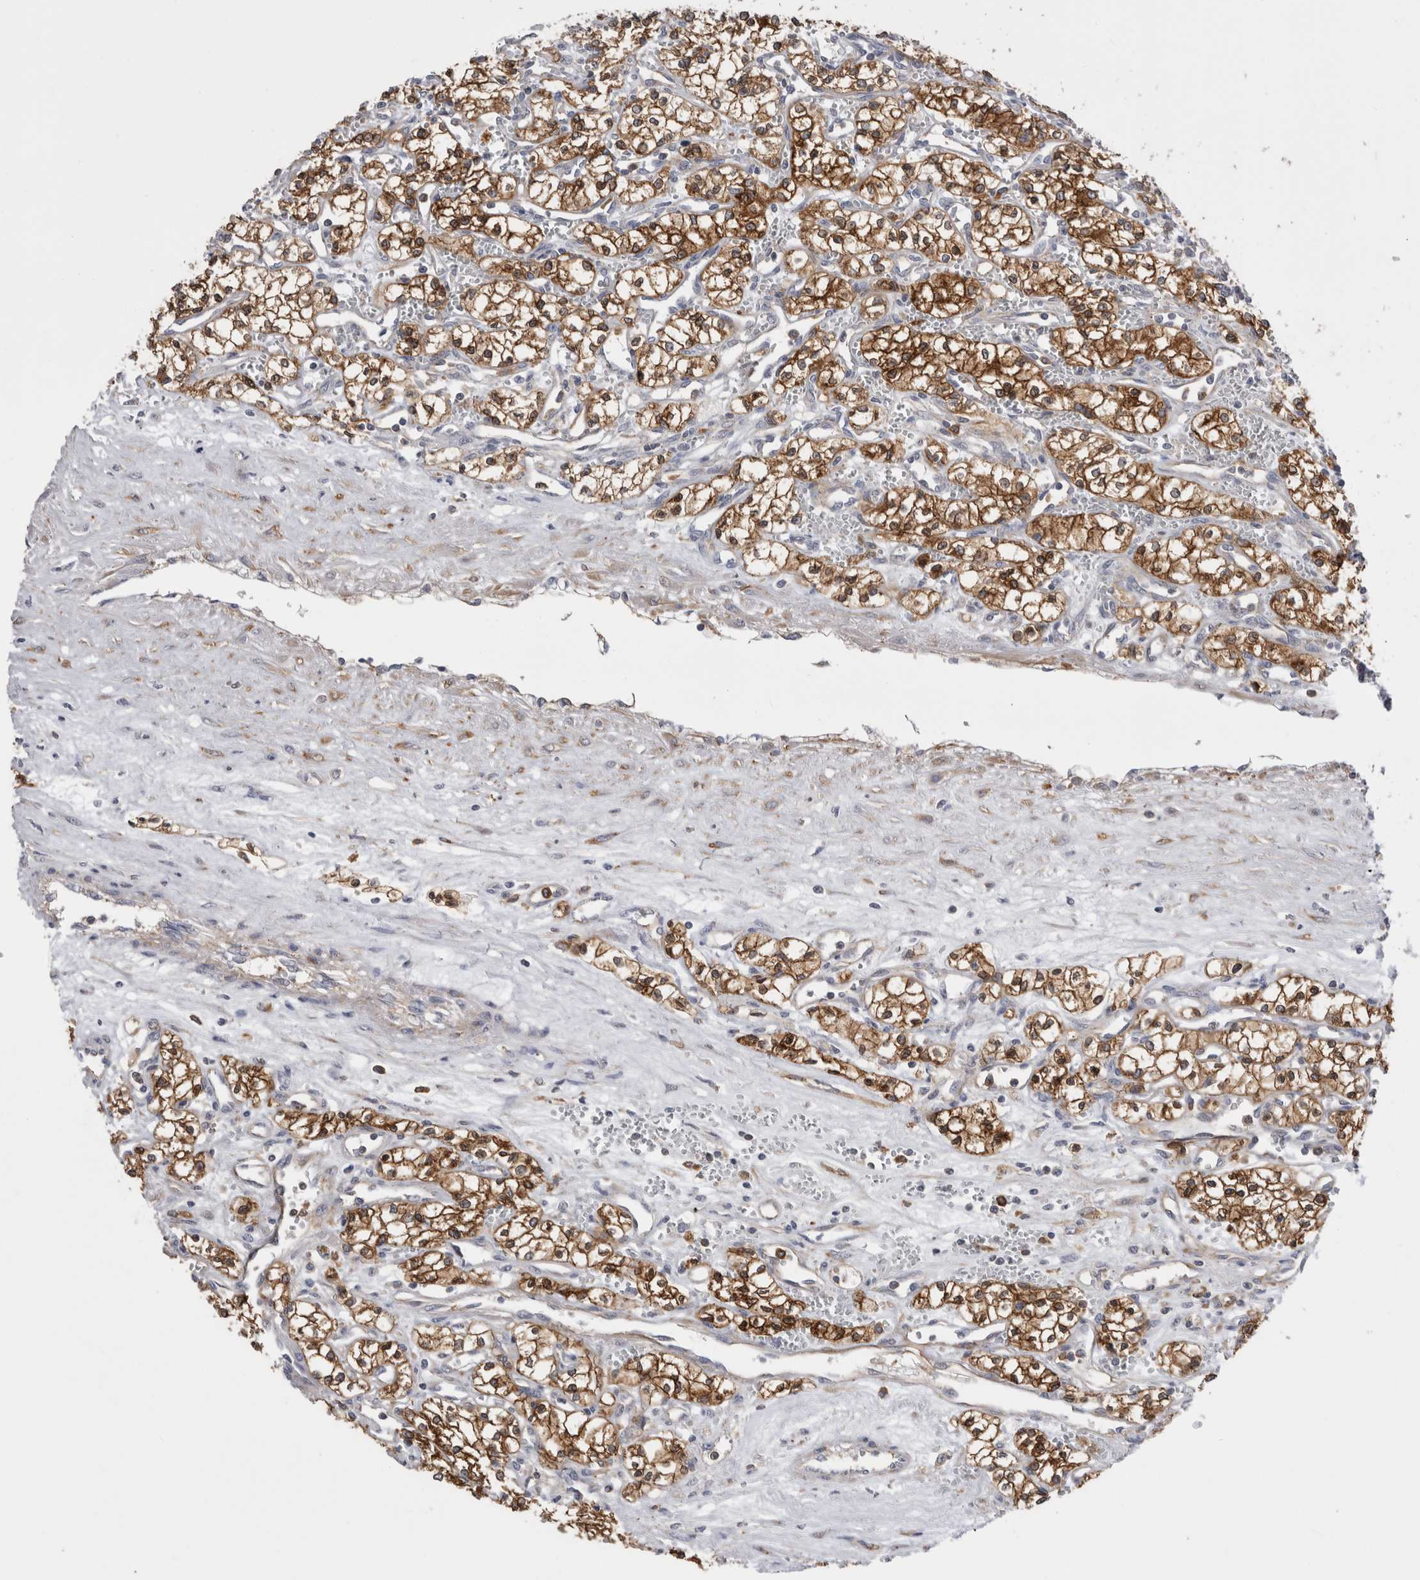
{"staining": {"intensity": "strong", "quantity": ">75%", "location": "cytoplasmic/membranous"}, "tissue": "renal cancer", "cell_type": "Tumor cells", "image_type": "cancer", "snomed": [{"axis": "morphology", "description": "Adenocarcinoma, NOS"}, {"axis": "topography", "description": "Kidney"}], "caption": "Tumor cells reveal strong cytoplasmic/membranous positivity in approximately >75% of cells in renal cancer.", "gene": "RAB11FIP1", "patient": {"sex": "male", "age": 59}}